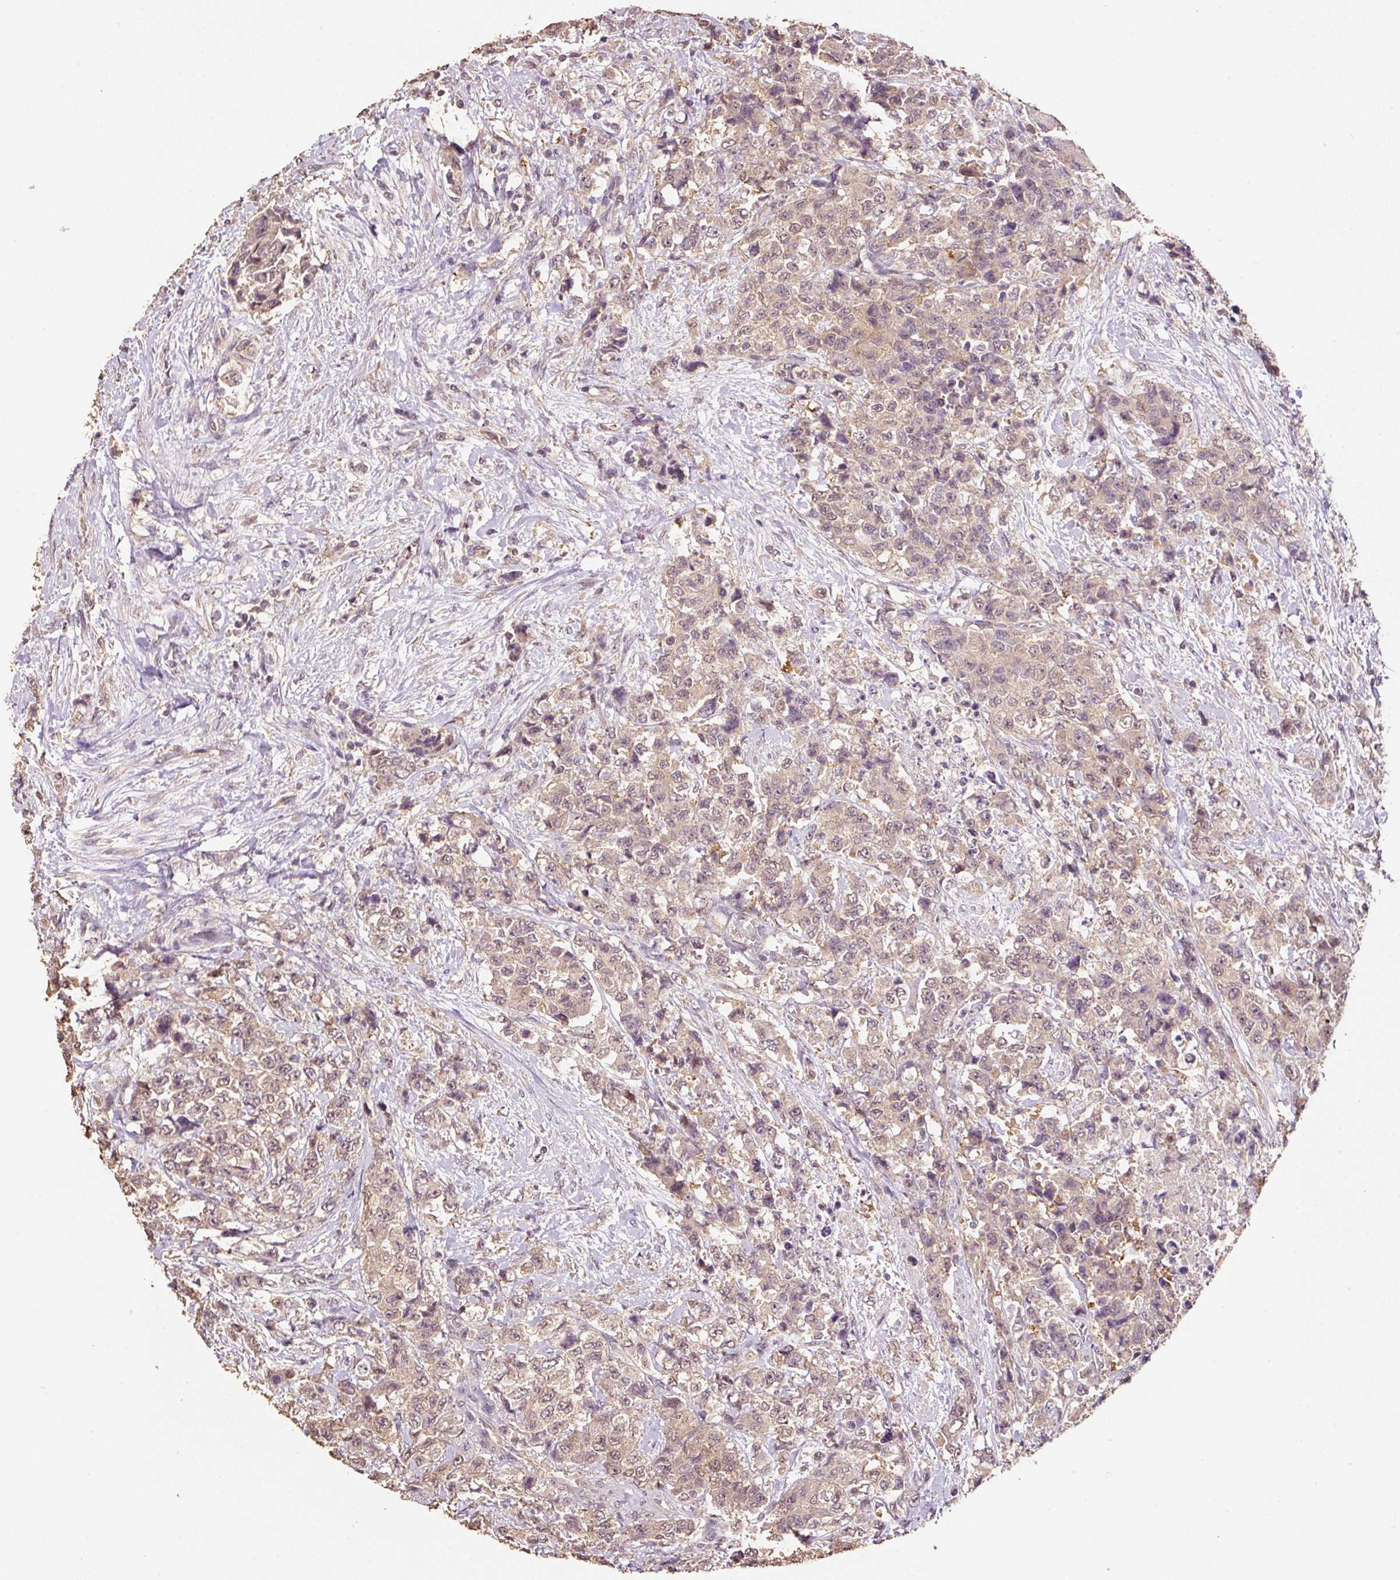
{"staining": {"intensity": "weak", "quantity": ">75%", "location": "cytoplasmic/membranous,nuclear"}, "tissue": "urothelial cancer", "cell_type": "Tumor cells", "image_type": "cancer", "snomed": [{"axis": "morphology", "description": "Urothelial carcinoma, High grade"}, {"axis": "topography", "description": "Urinary bladder"}], "caption": "Tumor cells exhibit low levels of weak cytoplasmic/membranous and nuclear positivity in approximately >75% of cells in human urothelial cancer. Using DAB (3,3'-diaminobenzidine) (brown) and hematoxylin (blue) stains, captured at high magnification using brightfield microscopy.", "gene": "HERC2", "patient": {"sex": "female", "age": 78}}